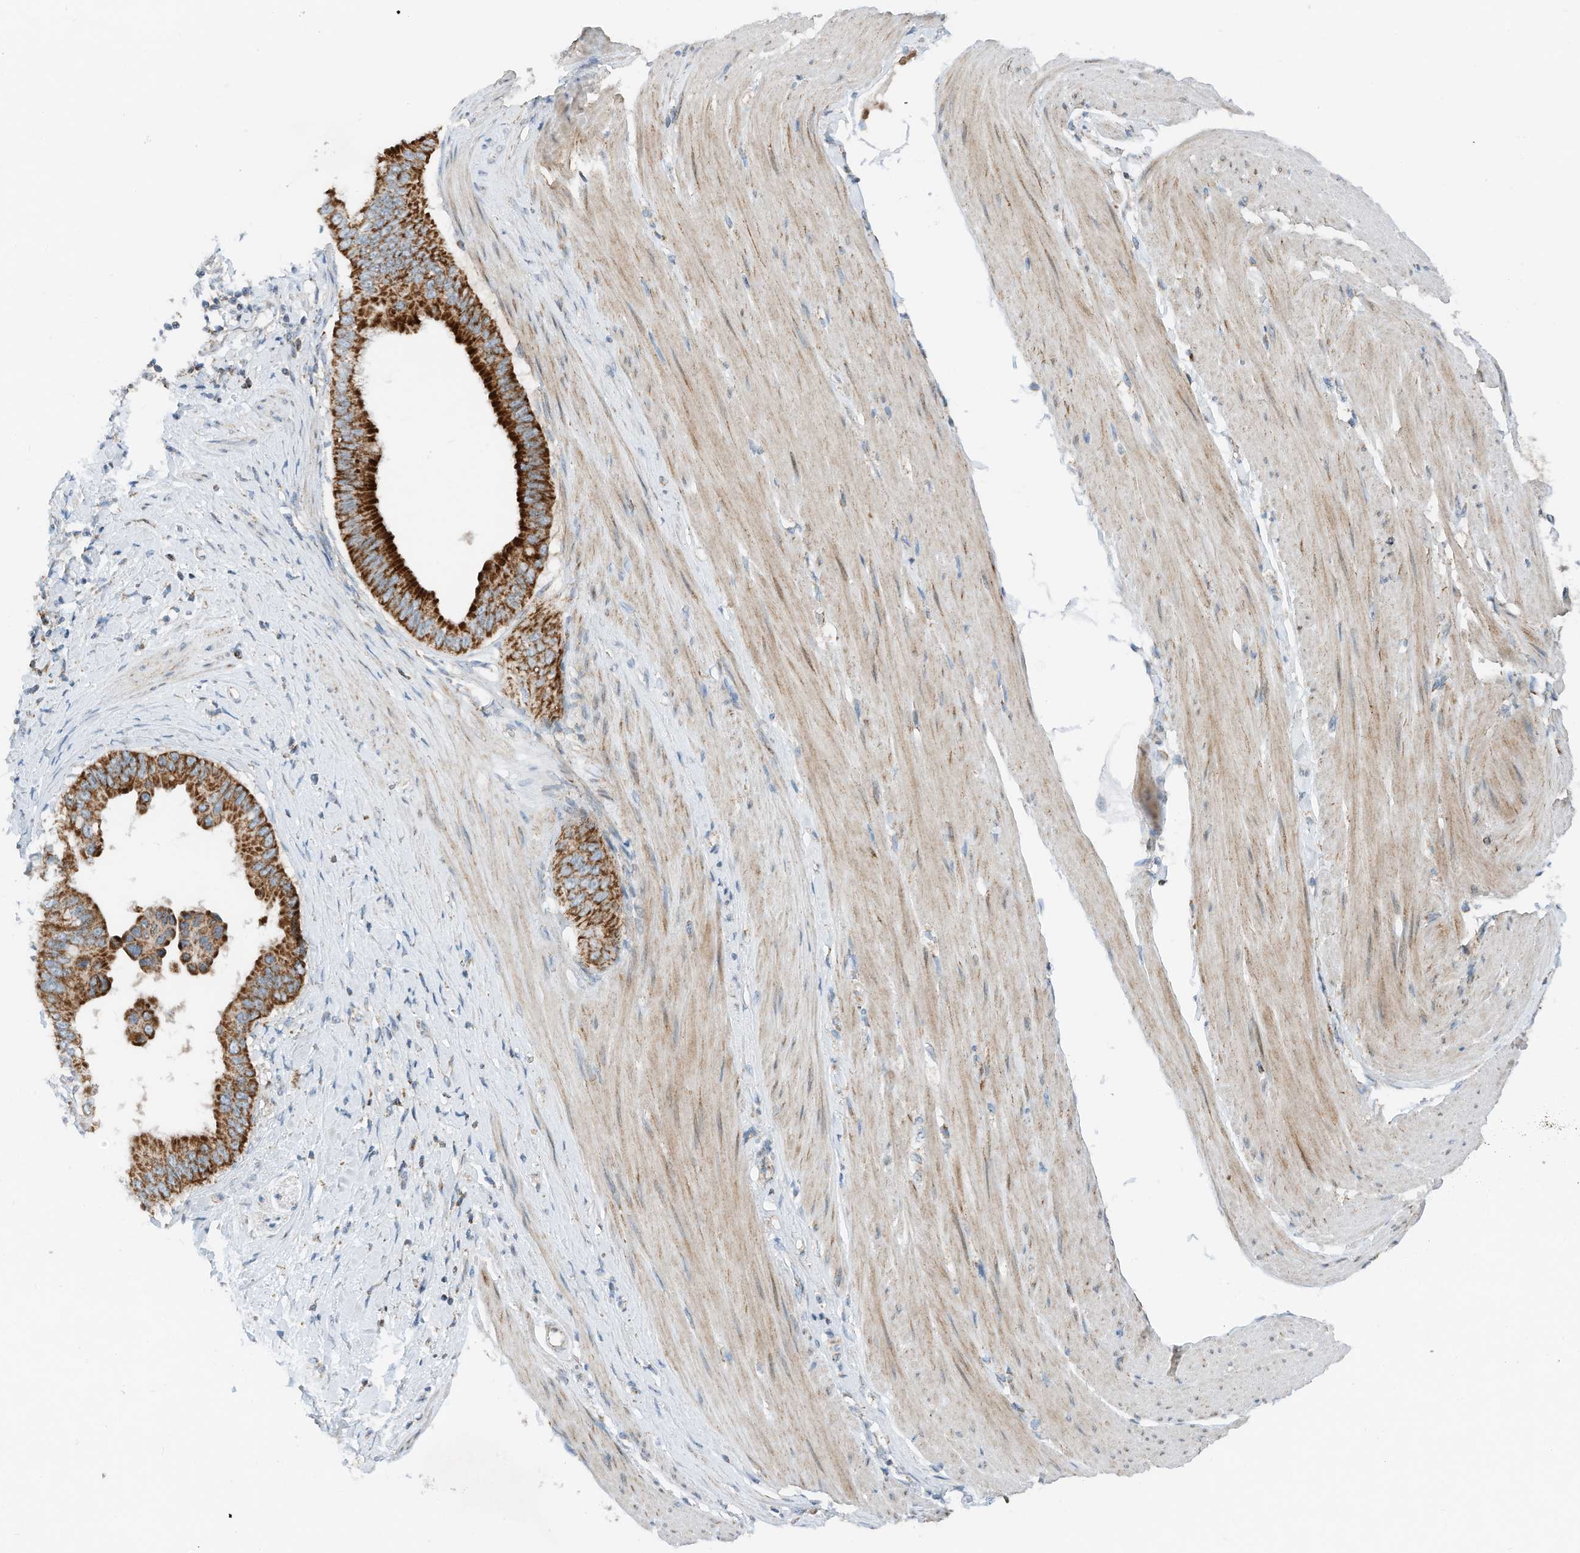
{"staining": {"intensity": "strong", "quantity": ">75%", "location": "cytoplasmic/membranous"}, "tissue": "pancreatic cancer", "cell_type": "Tumor cells", "image_type": "cancer", "snomed": [{"axis": "morphology", "description": "Adenocarcinoma, NOS"}, {"axis": "topography", "description": "Pancreas"}], "caption": "A high amount of strong cytoplasmic/membranous staining is seen in about >75% of tumor cells in pancreatic cancer (adenocarcinoma) tissue. (Stains: DAB in brown, nuclei in blue, Microscopy: brightfield microscopy at high magnification).", "gene": "RMND1", "patient": {"sex": "female", "age": 56}}